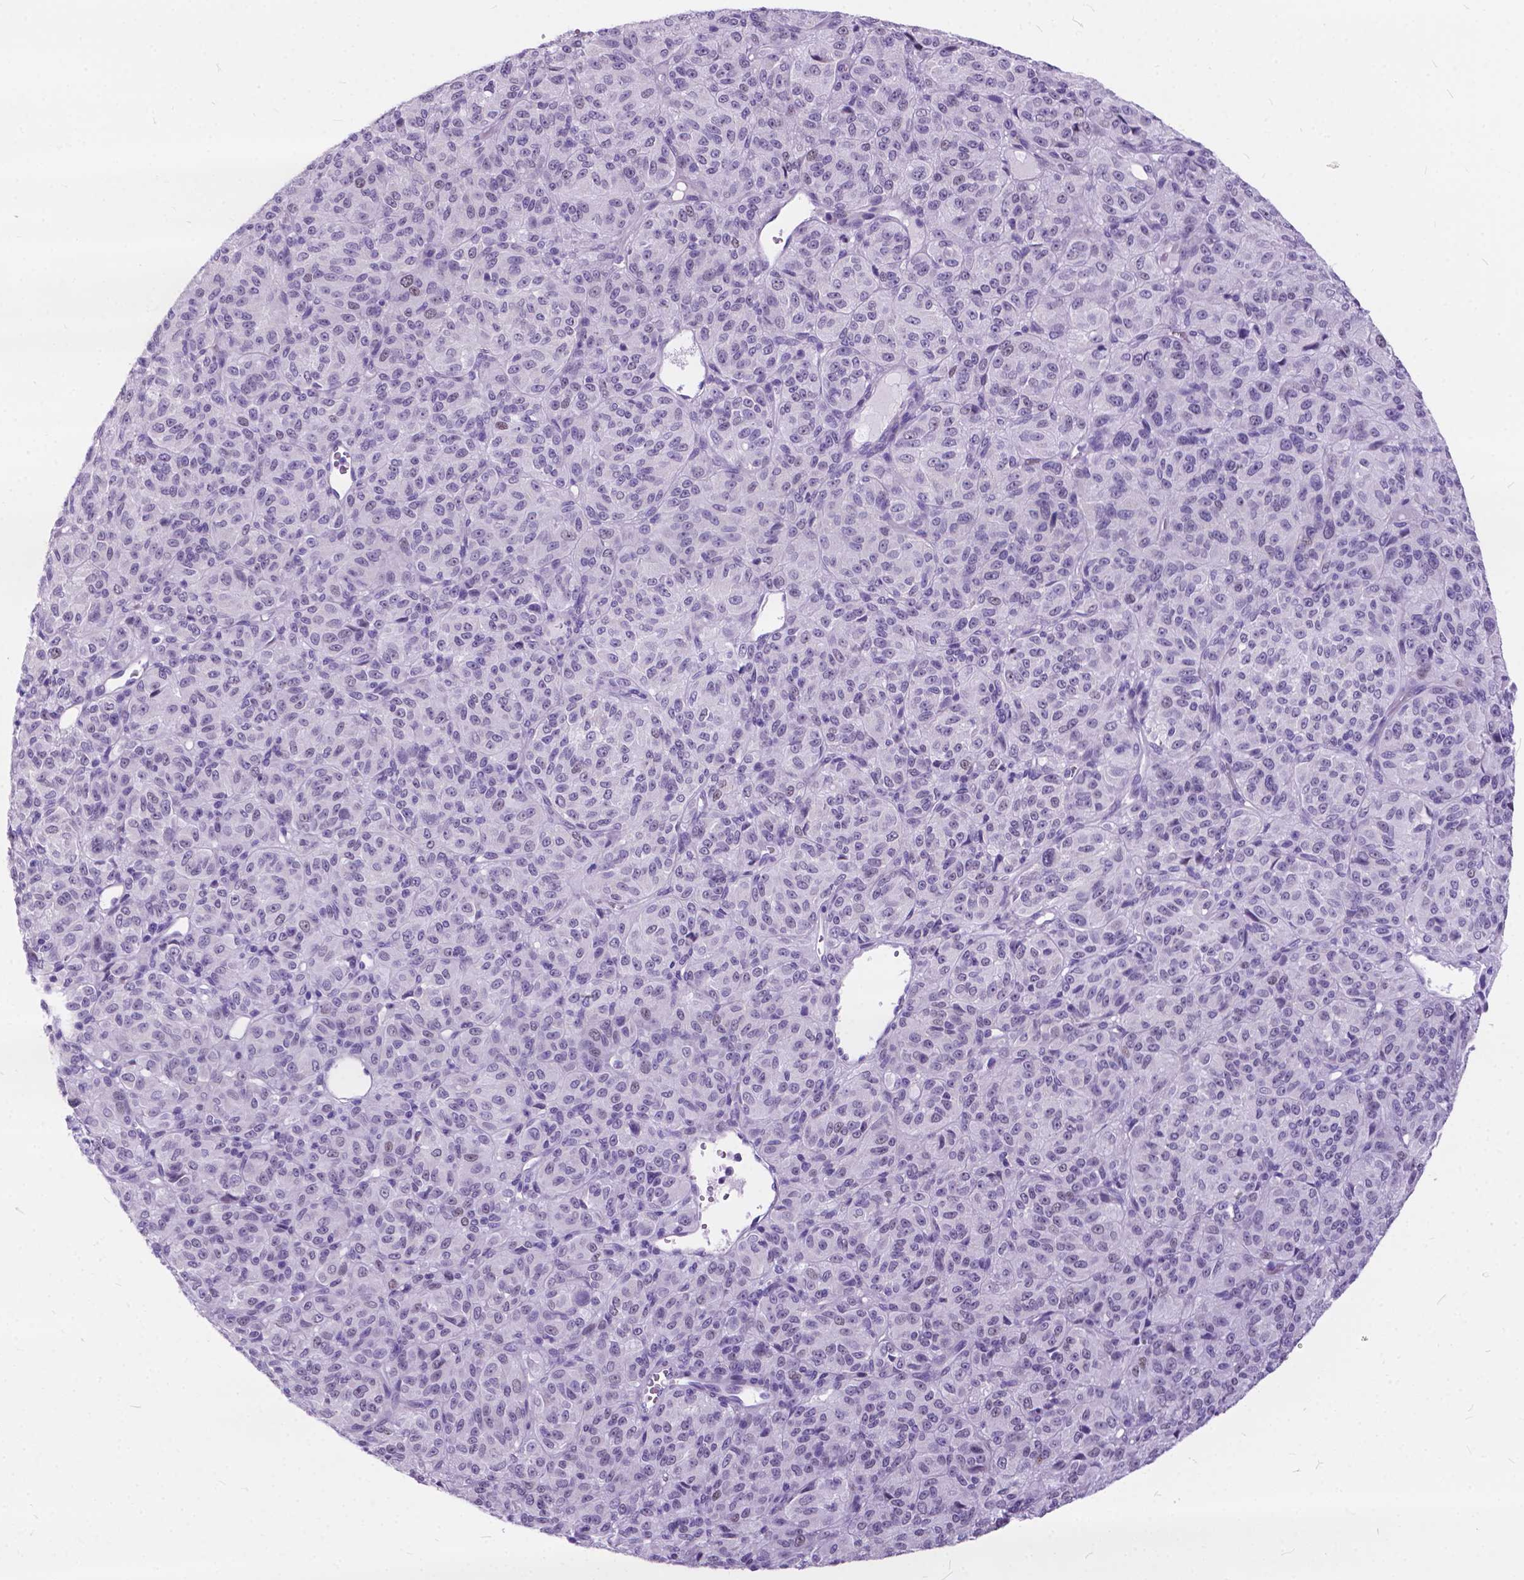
{"staining": {"intensity": "negative", "quantity": "none", "location": "none"}, "tissue": "melanoma", "cell_type": "Tumor cells", "image_type": "cancer", "snomed": [{"axis": "morphology", "description": "Malignant melanoma, Metastatic site"}, {"axis": "topography", "description": "Brain"}], "caption": "Tumor cells show no significant protein positivity in malignant melanoma (metastatic site).", "gene": "BSND", "patient": {"sex": "female", "age": 56}}